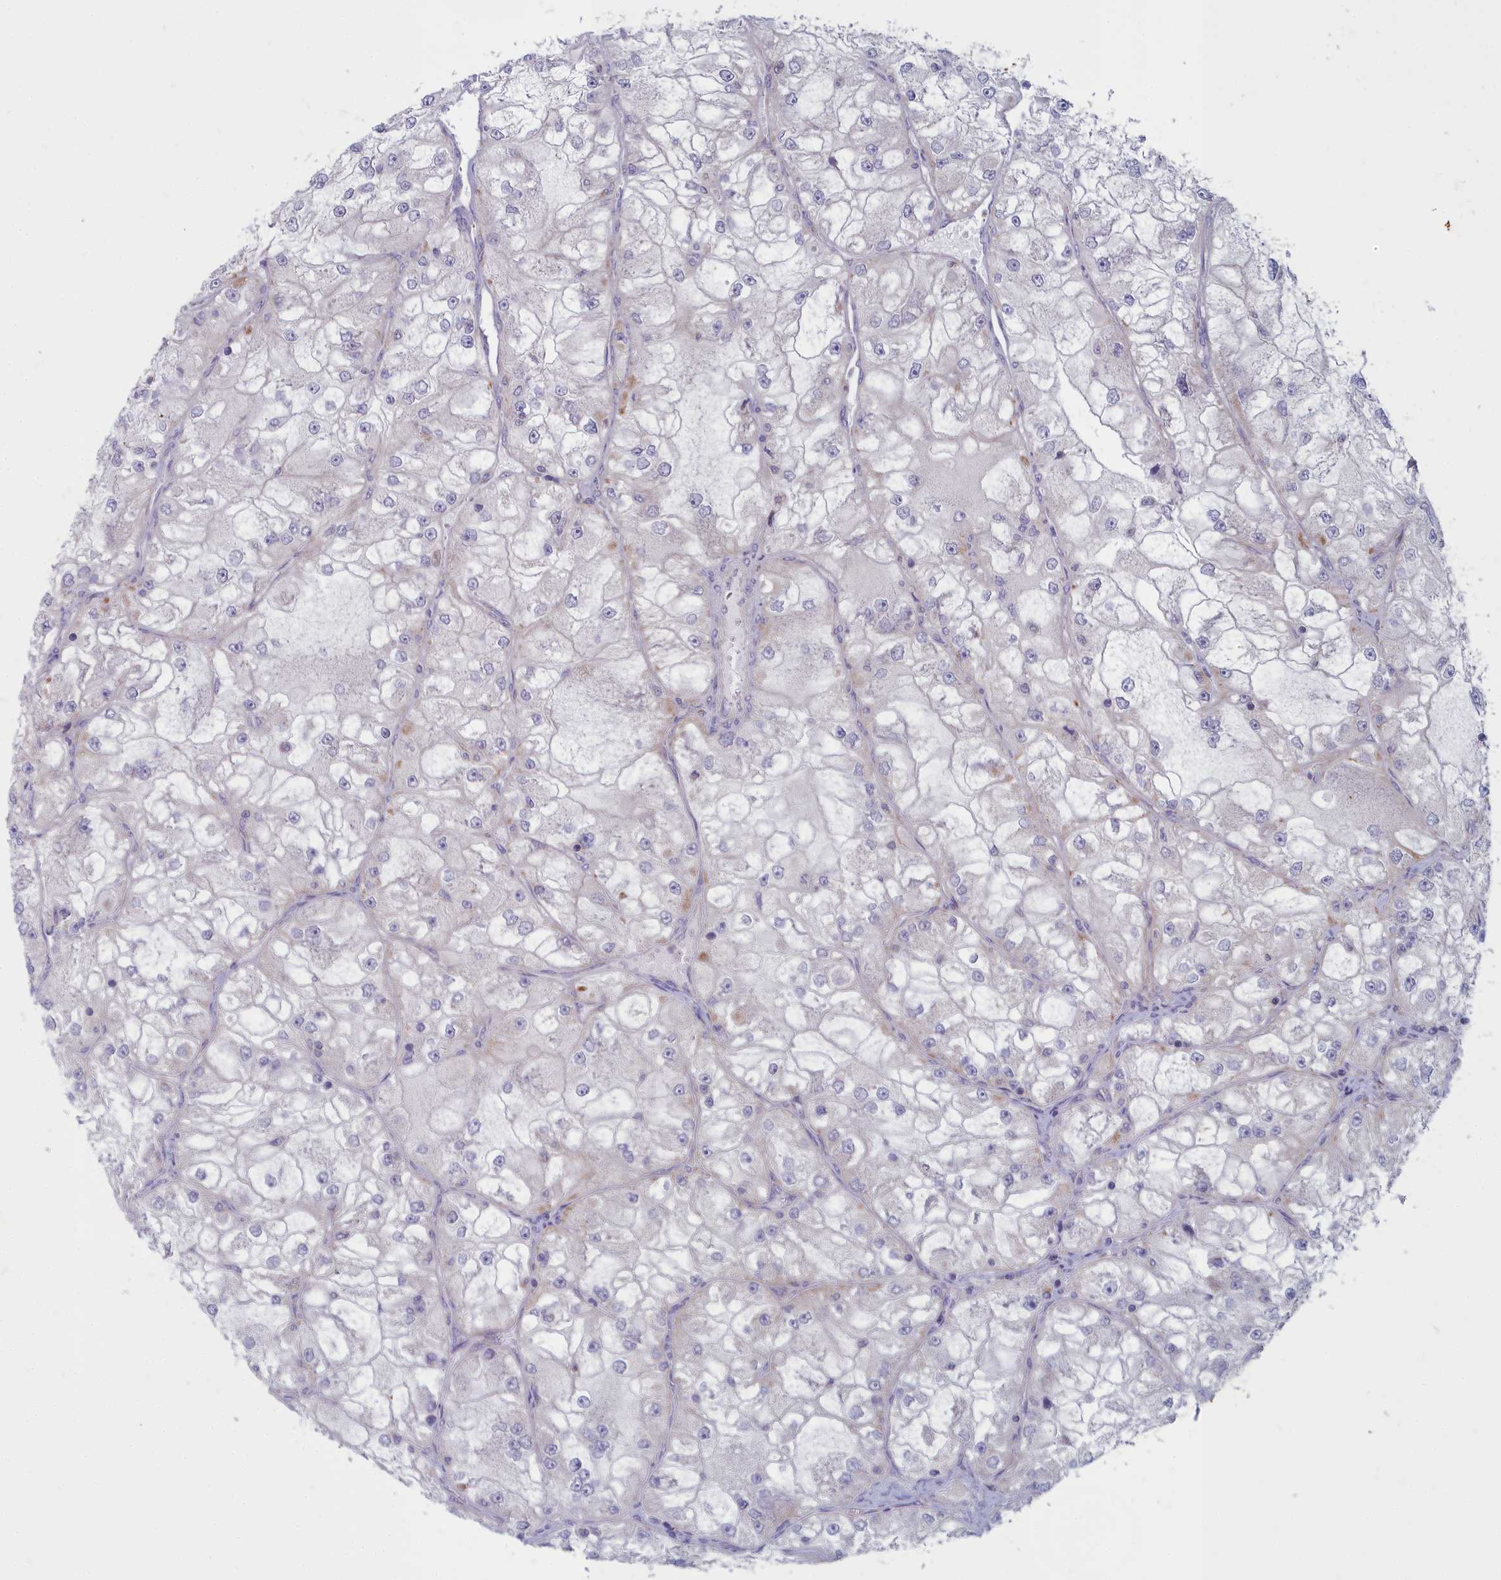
{"staining": {"intensity": "negative", "quantity": "none", "location": "none"}, "tissue": "renal cancer", "cell_type": "Tumor cells", "image_type": "cancer", "snomed": [{"axis": "morphology", "description": "Adenocarcinoma, NOS"}, {"axis": "topography", "description": "Kidney"}], "caption": "DAB (3,3'-diaminobenzidine) immunohistochemical staining of human renal cancer exhibits no significant staining in tumor cells.", "gene": "INSYN2A", "patient": {"sex": "female", "age": 72}}